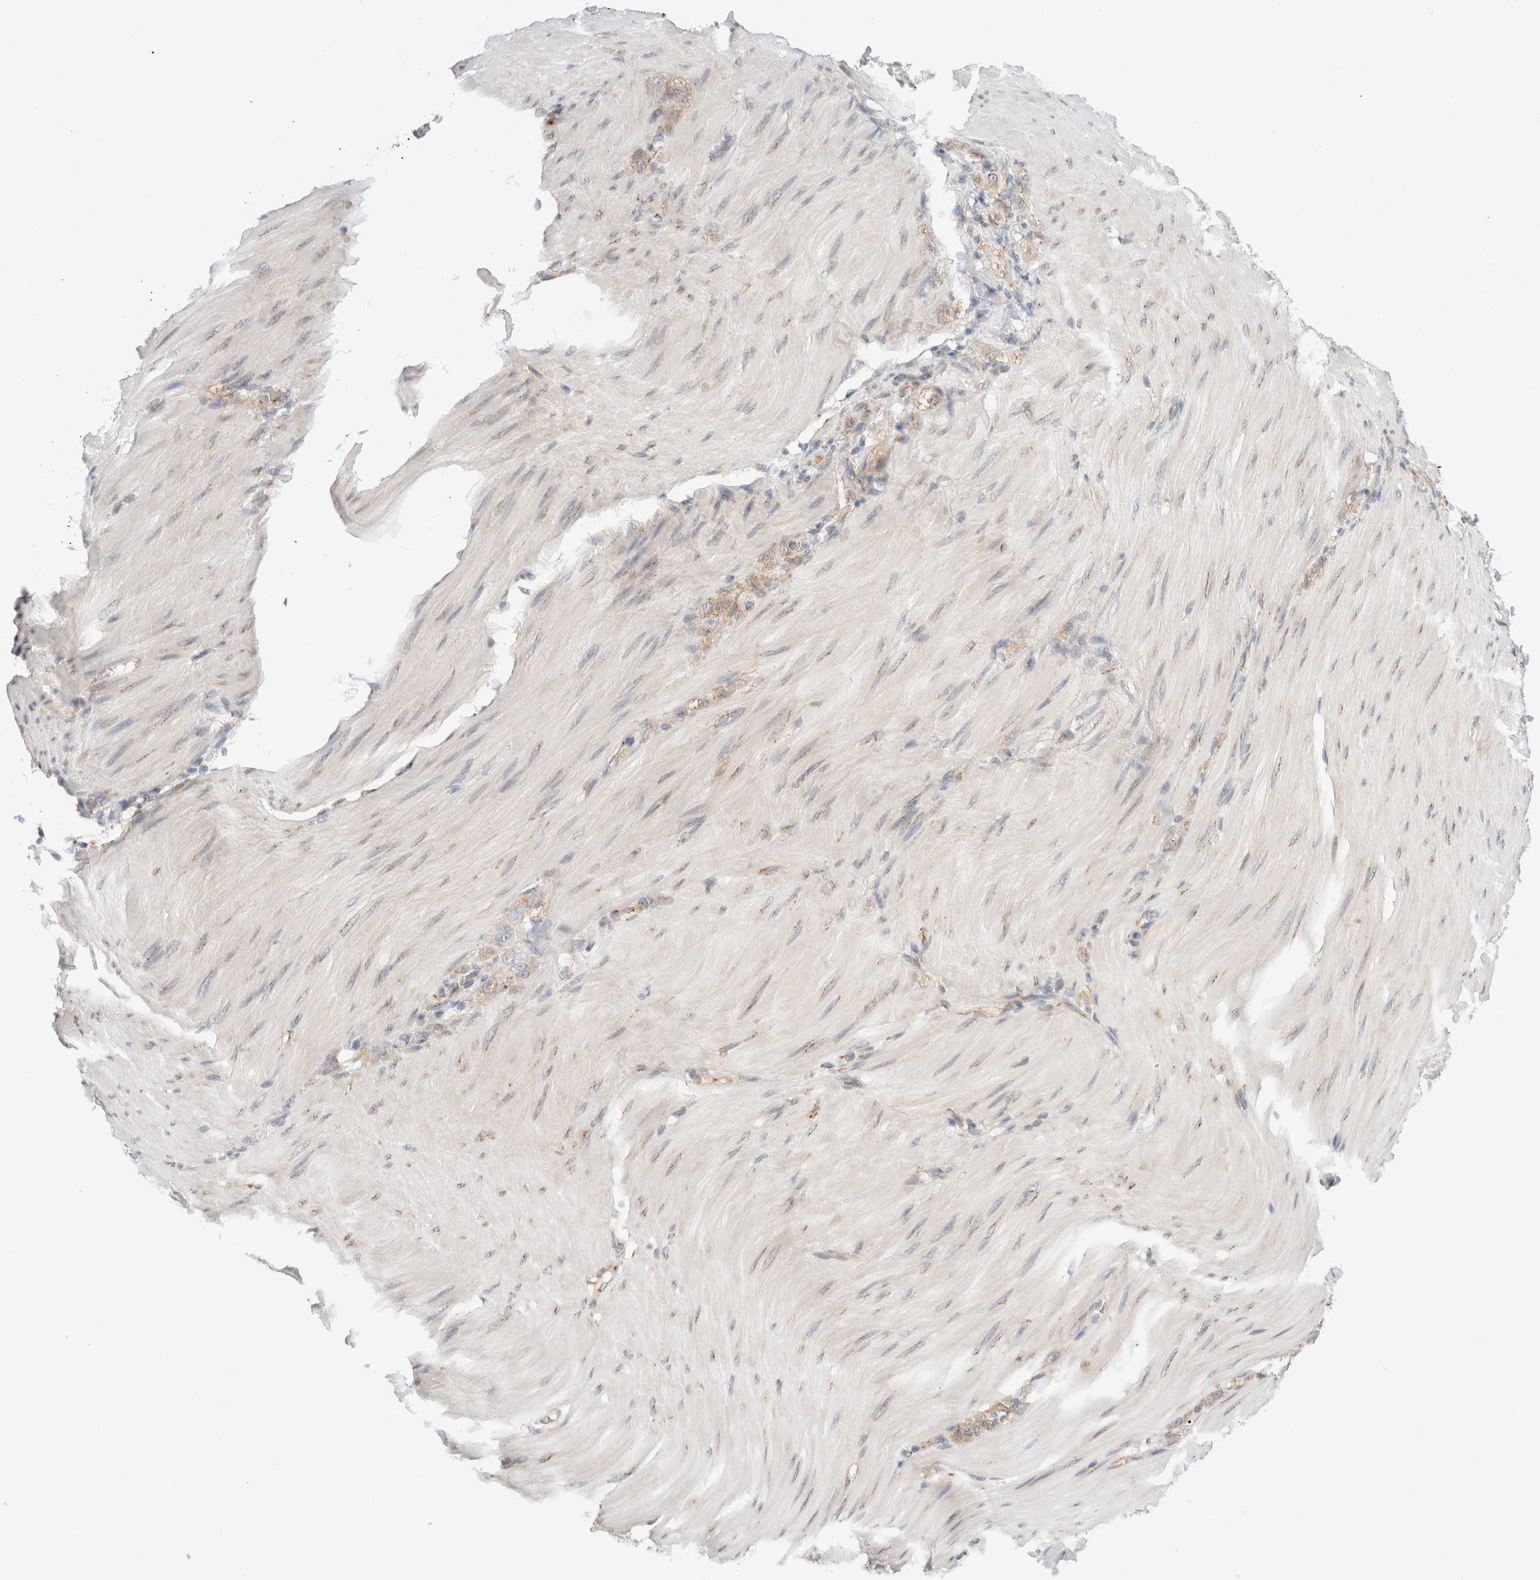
{"staining": {"intensity": "weak", "quantity": "25%-75%", "location": "cytoplasmic/membranous"}, "tissue": "stomach cancer", "cell_type": "Tumor cells", "image_type": "cancer", "snomed": [{"axis": "morphology", "description": "Normal tissue, NOS"}, {"axis": "morphology", "description": "Adenocarcinoma, NOS"}, {"axis": "topography", "description": "Stomach"}], "caption": "Immunohistochemistry staining of adenocarcinoma (stomach), which shows low levels of weak cytoplasmic/membranous expression in approximately 25%-75% of tumor cells indicating weak cytoplasmic/membranous protein staining. The staining was performed using DAB (3,3'-diaminobenzidine) (brown) for protein detection and nuclei were counterstained in hematoxylin (blue).", "gene": "LMAN2L", "patient": {"sex": "male", "age": 82}}